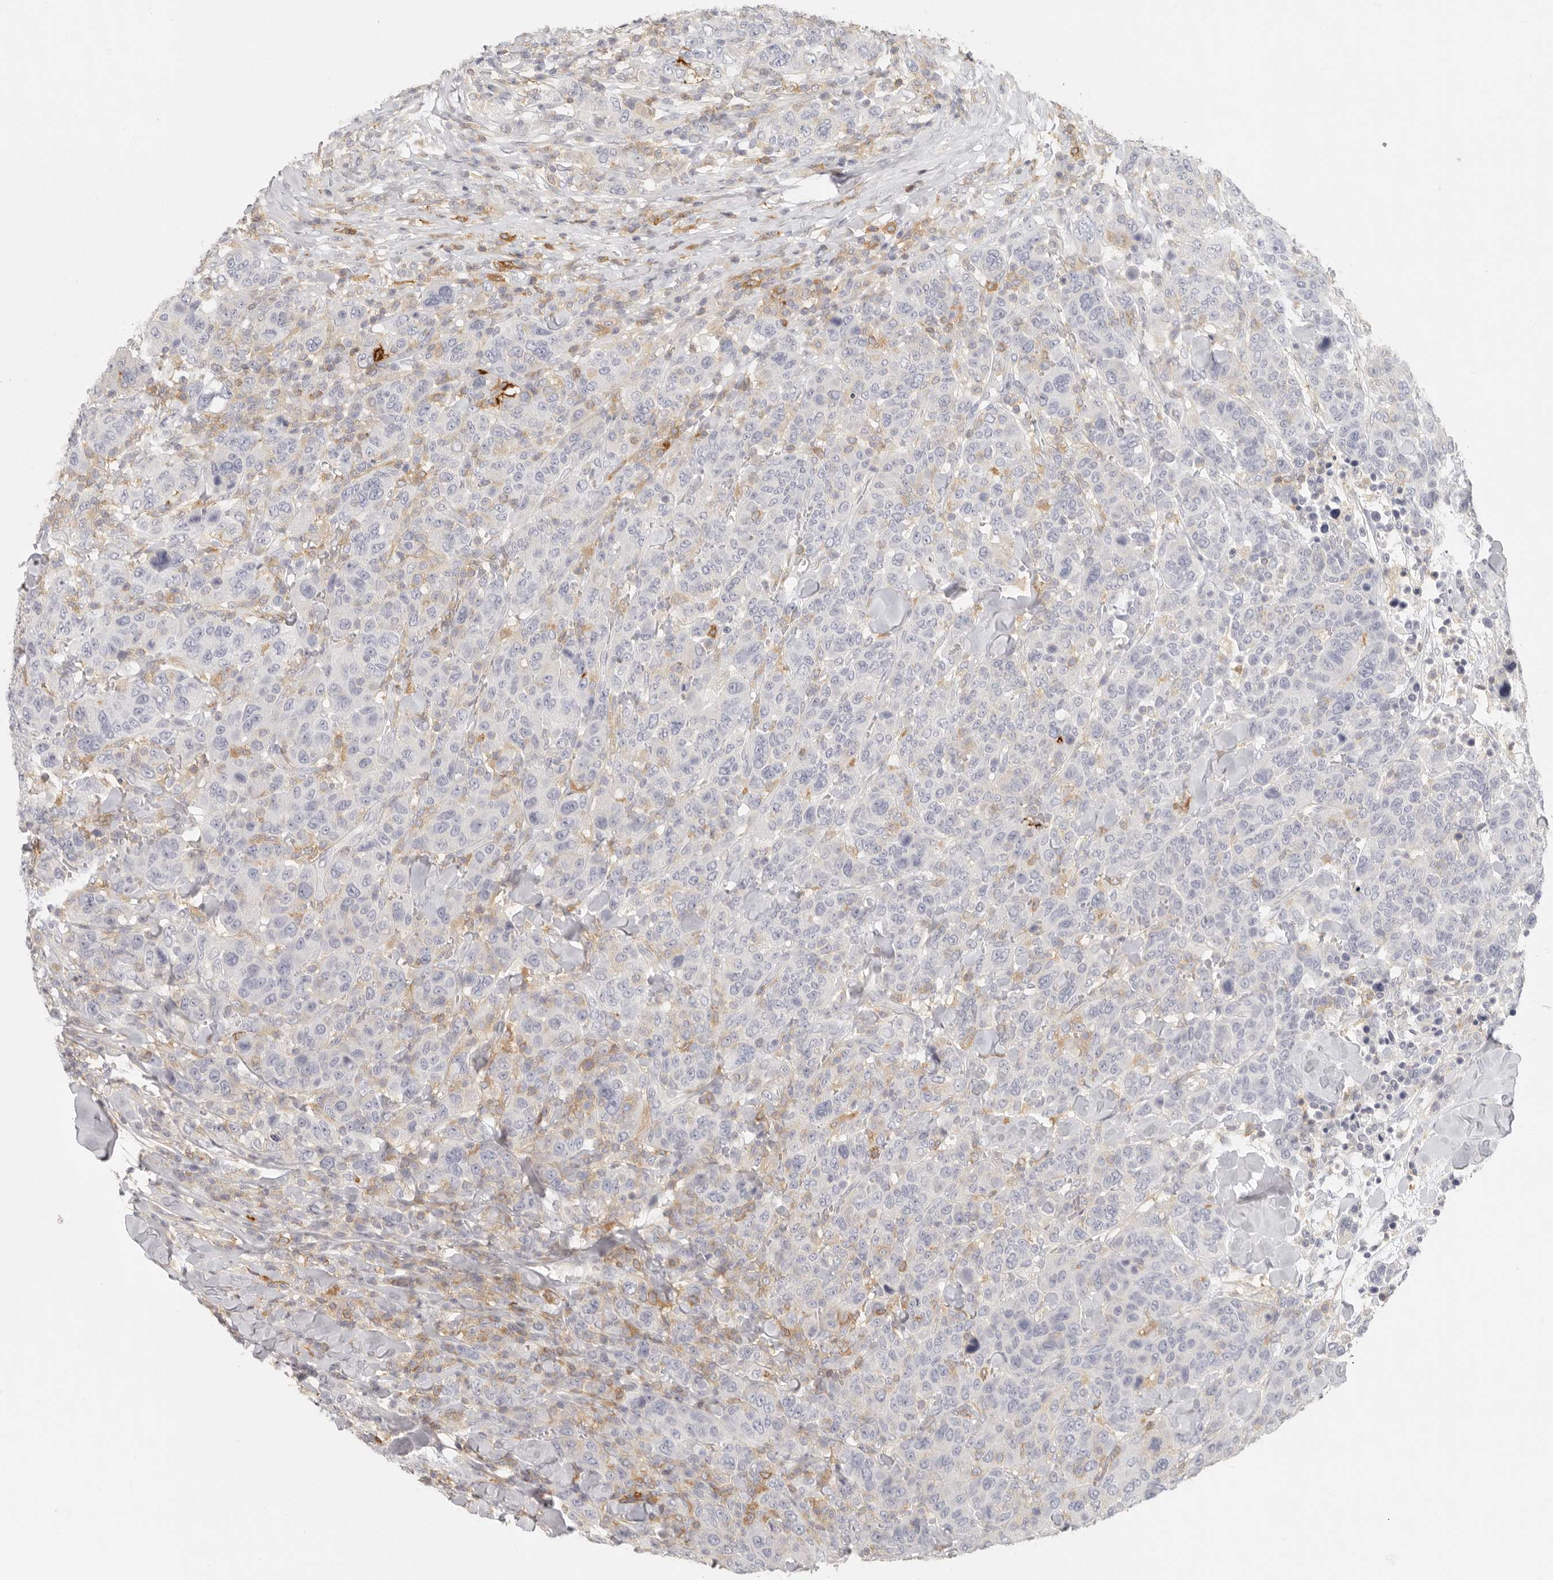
{"staining": {"intensity": "negative", "quantity": "none", "location": "none"}, "tissue": "breast cancer", "cell_type": "Tumor cells", "image_type": "cancer", "snomed": [{"axis": "morphology", "description": "Duct carcinoma"}, {"axis": "topography", "description": "Breast"}], "caption": "Breast cancer was stained to show a protein in brown. There is no significant positivity in tumor cells.", "gene": "NIBAN1", "patient": {"sex": "female", "age": 37}}